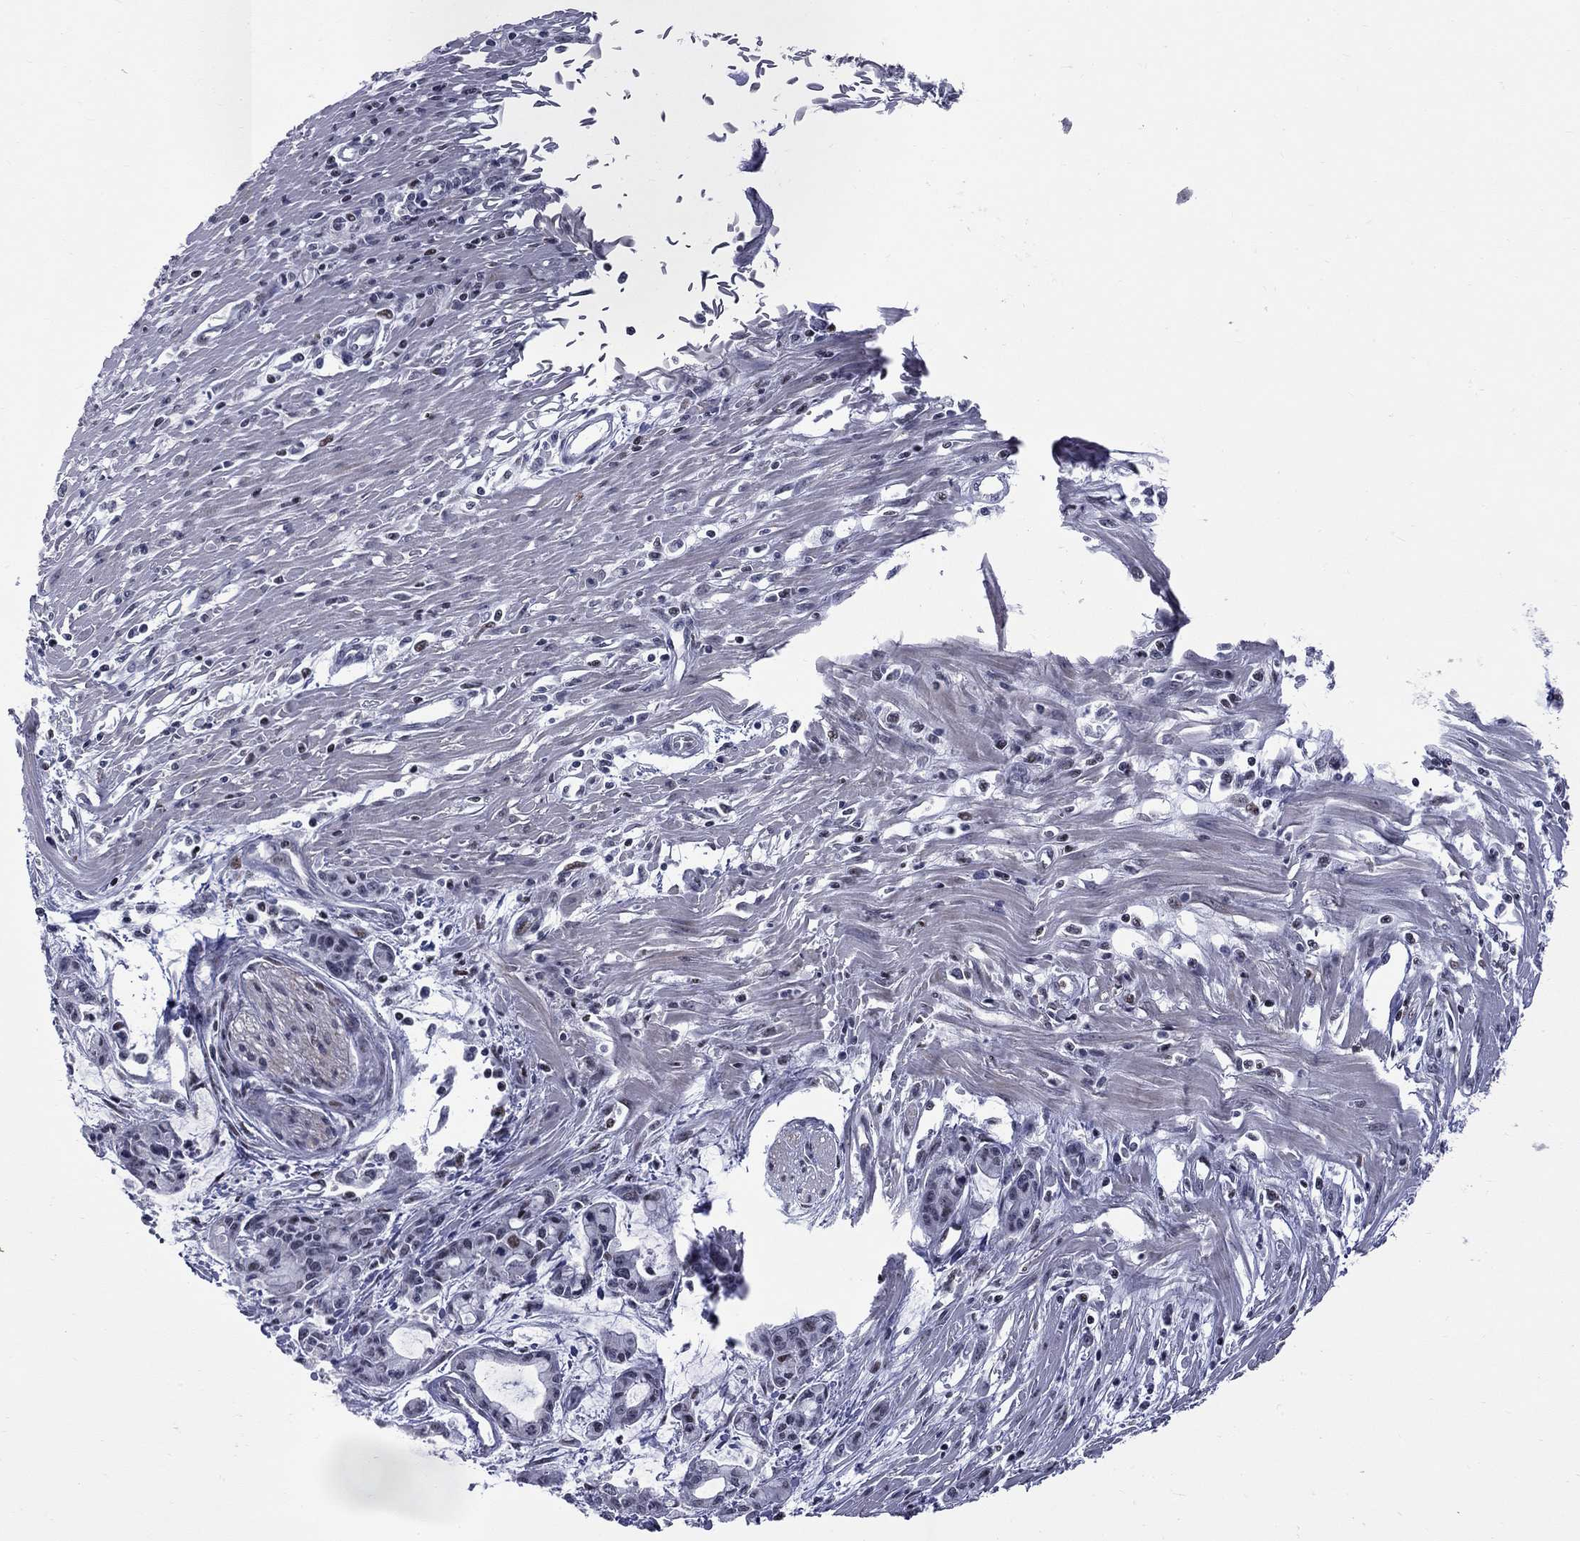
{"staining": {"intensity": "negative", "quantity": "none", "location": "none"}, "tissue": "pancreatic cancer", "cell_type": "Tumor cells", "image_type": "cancer", "snomed": [{"axis": "morphology", "description": "Adenocarcinoma, NOS"}, {"axis": "topography", "description": "Pancreas"}], "caption": "Pancreatic cancer stained for a protein using IHC demonstrates no staining tumor cells.", "gene": "ZNF154", "patient": {"sex": "male", "age": 48}}